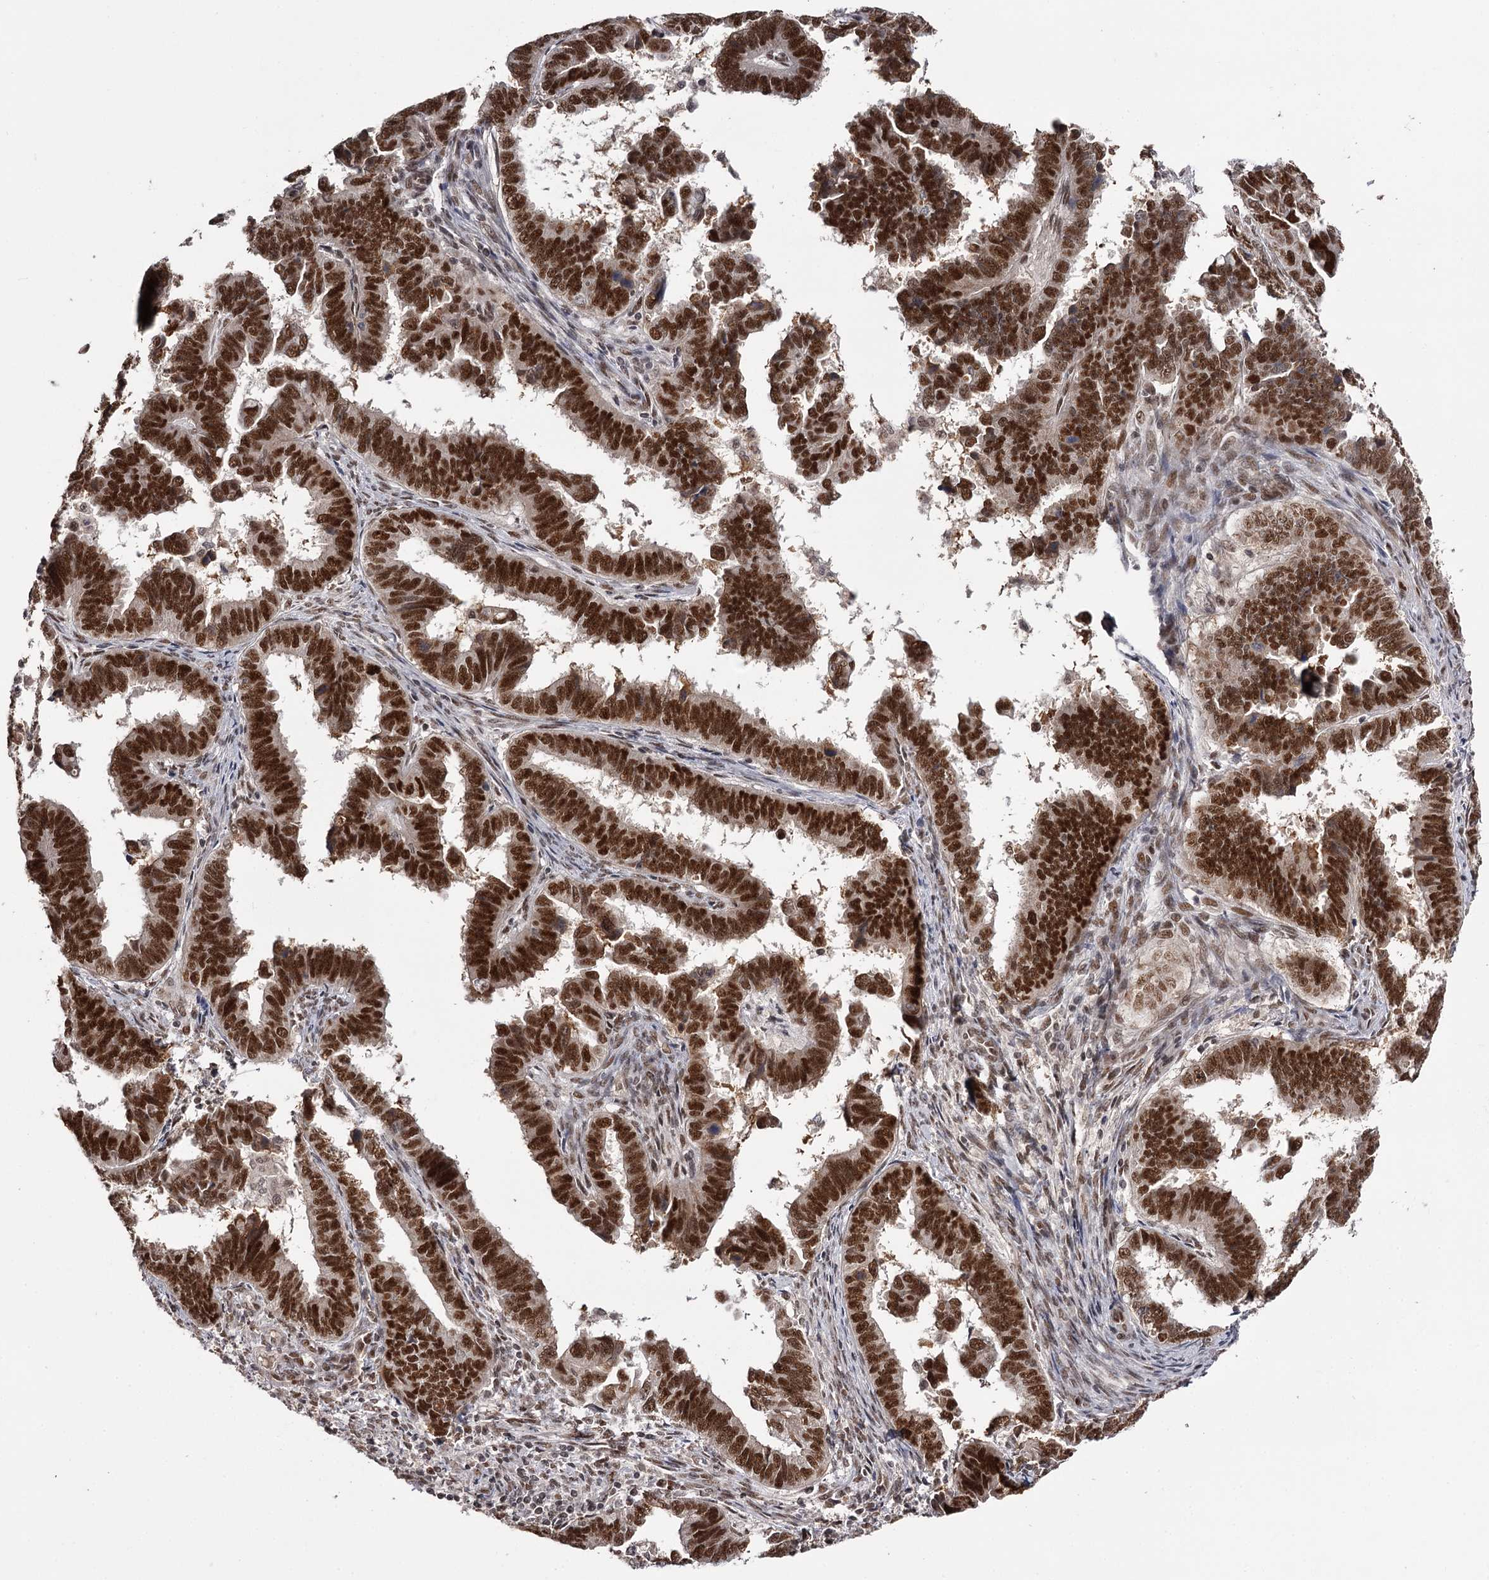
{"staining": {"intensity": "strong", "quantity": ">75%", "location": "nuclear"}, "tissue": "endometrial cancer", "cell_type": "Tumor cells", "image_type": "cancer", "snomed": [{"axis": "morphology", "description": "Adenocarcinoma, NOS"}, {"axis": "topography", "description": "Endometrium"}], "caption": "Endometrial adenocarcinoma stained for a protein (brown) shows strong nuclear positive staining in approximately >75% of tumor cells.", "gene": "TTC33", "patient": {"sex": "female", "age": 75}}